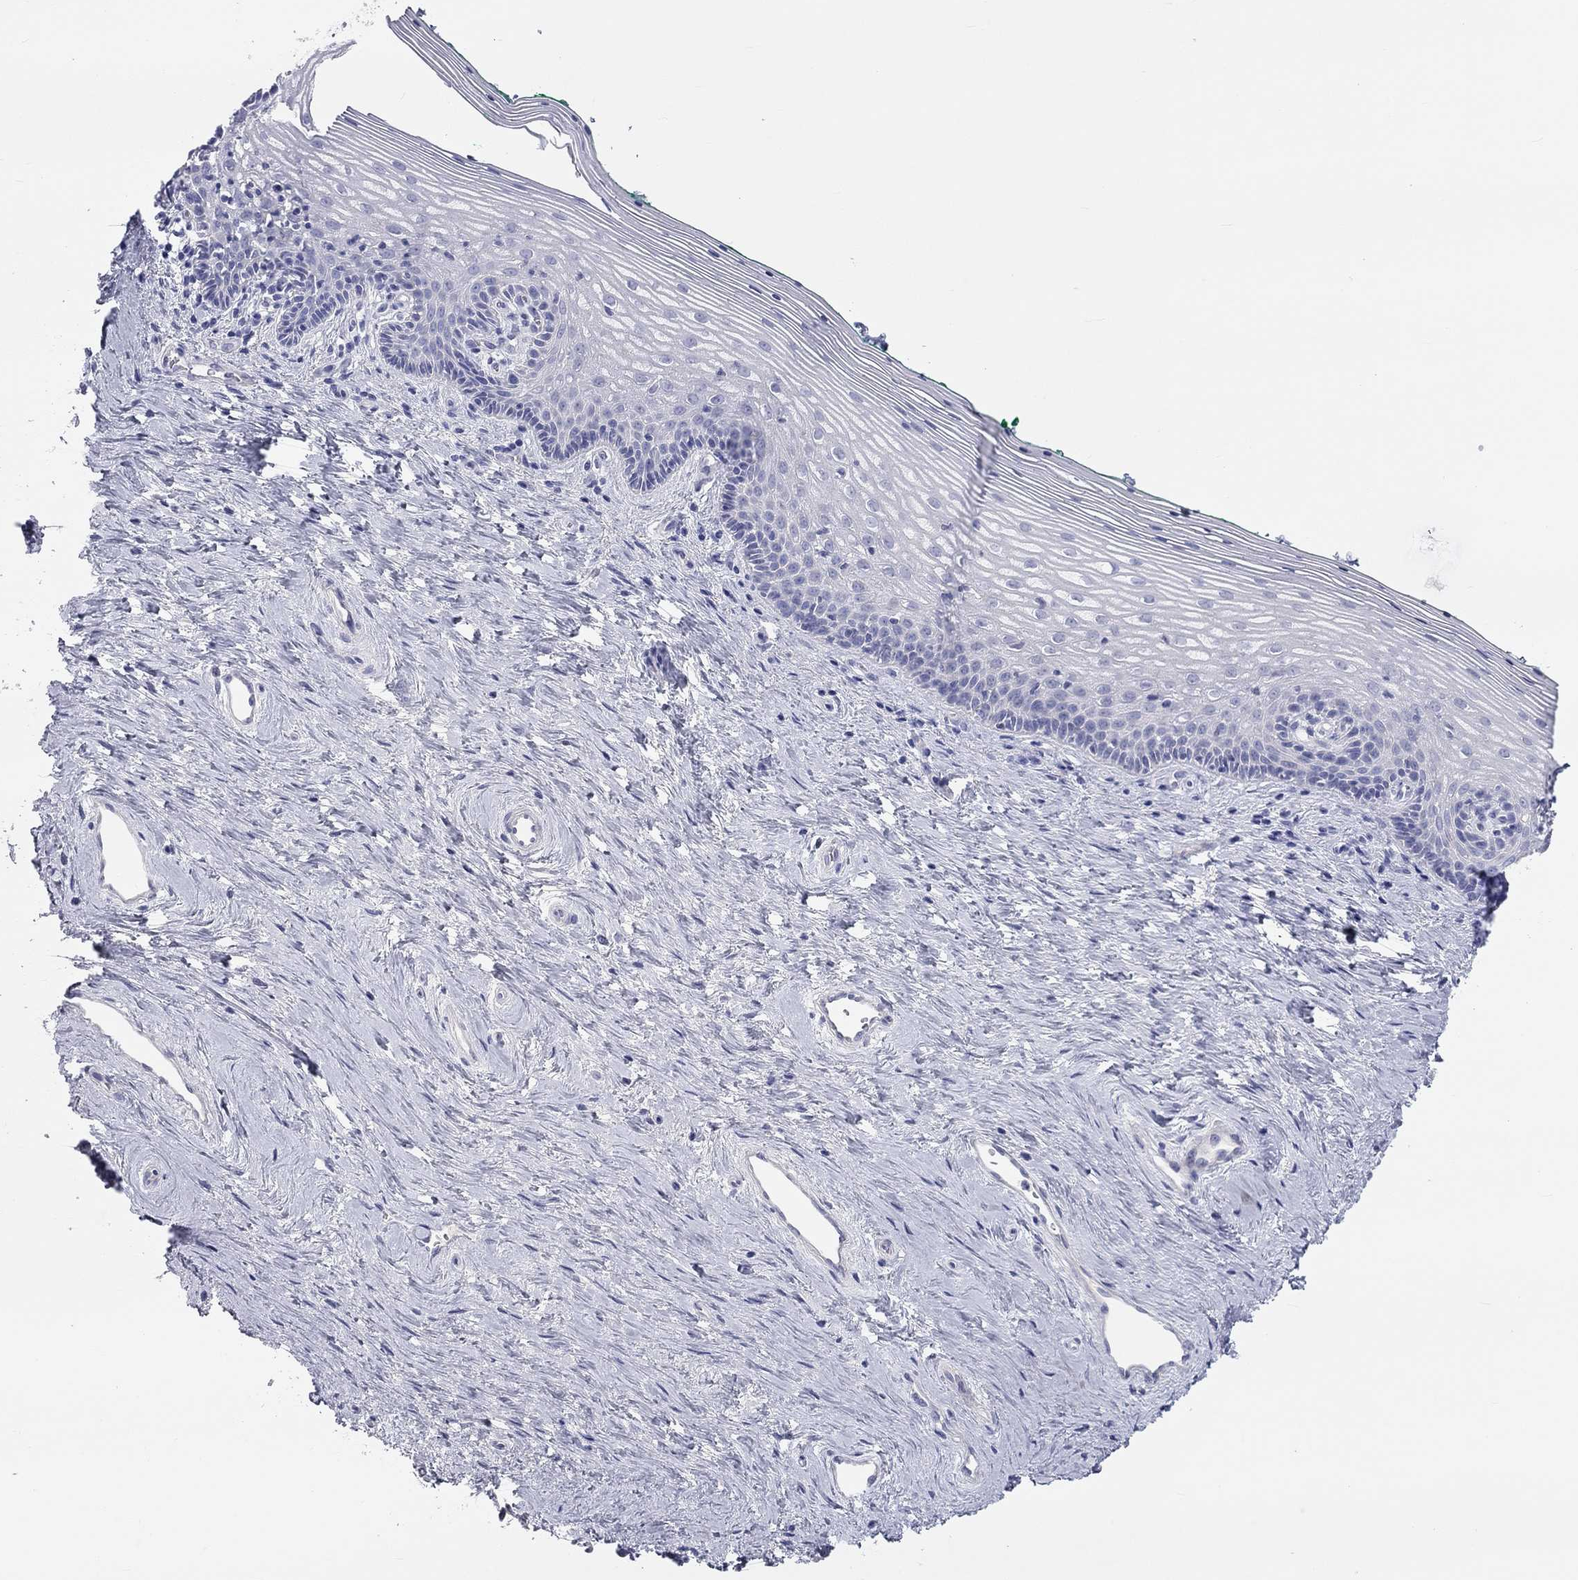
{"staining": {"intensity": "negative", "quantity": "none", "location": "none"}, "tissue": "vagina", "cell_type": "Squamous epithelial cells", "image_type": "normal", "snomed": [{"axis": "morphology", "description": "Normal tissue, NOS"}, {"axis": "topography", "description": "Vagina"}], "caption": "IHC micrograph of benign vagina stained for a protein (brown), which displays no staining in squamous epithelial cells. (IHC, brightfield microscopy, high magnification).", "gene": "ST7L", "patient": {"sex": "female", "age": 45}}